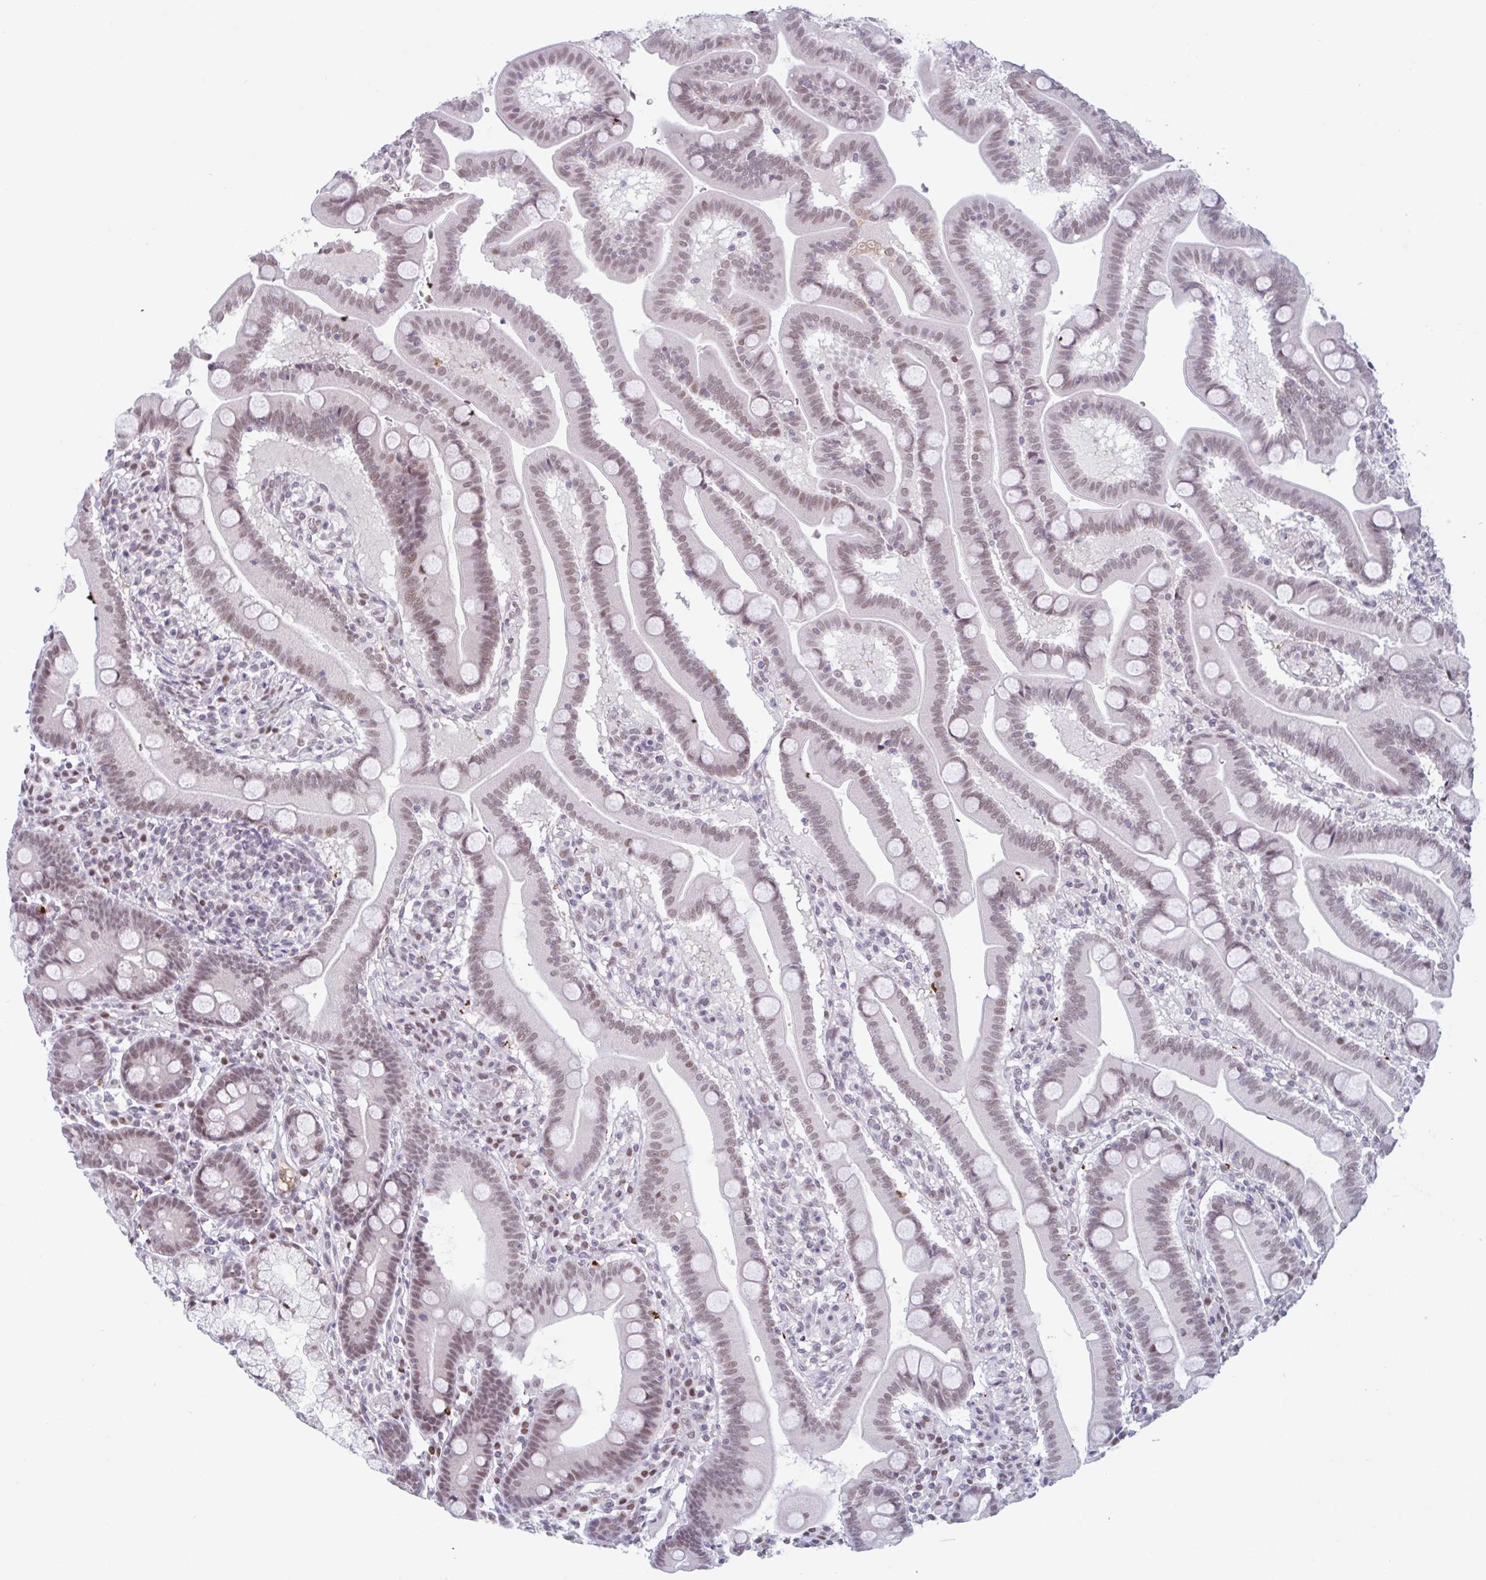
{"staining": {"intensity": "moderate", "quantity": "25%-75%", "location": "nuclear"}, "tissue": "duodenum", "cell_type": "Glandular cells", "image_type": "normal", "snomed": [{"axis": "morphology", "description": "Normal tissue, NOS"}, {"axis": "topography", "description": "Duodenum"}], "caption": "Moderate nuclear expression for a protein is identified in approximately 25%-75% of glandular cells of normal duodenum using IHC.", "gene": "PLG", "patient": {"sex": "male", "age": 59}}